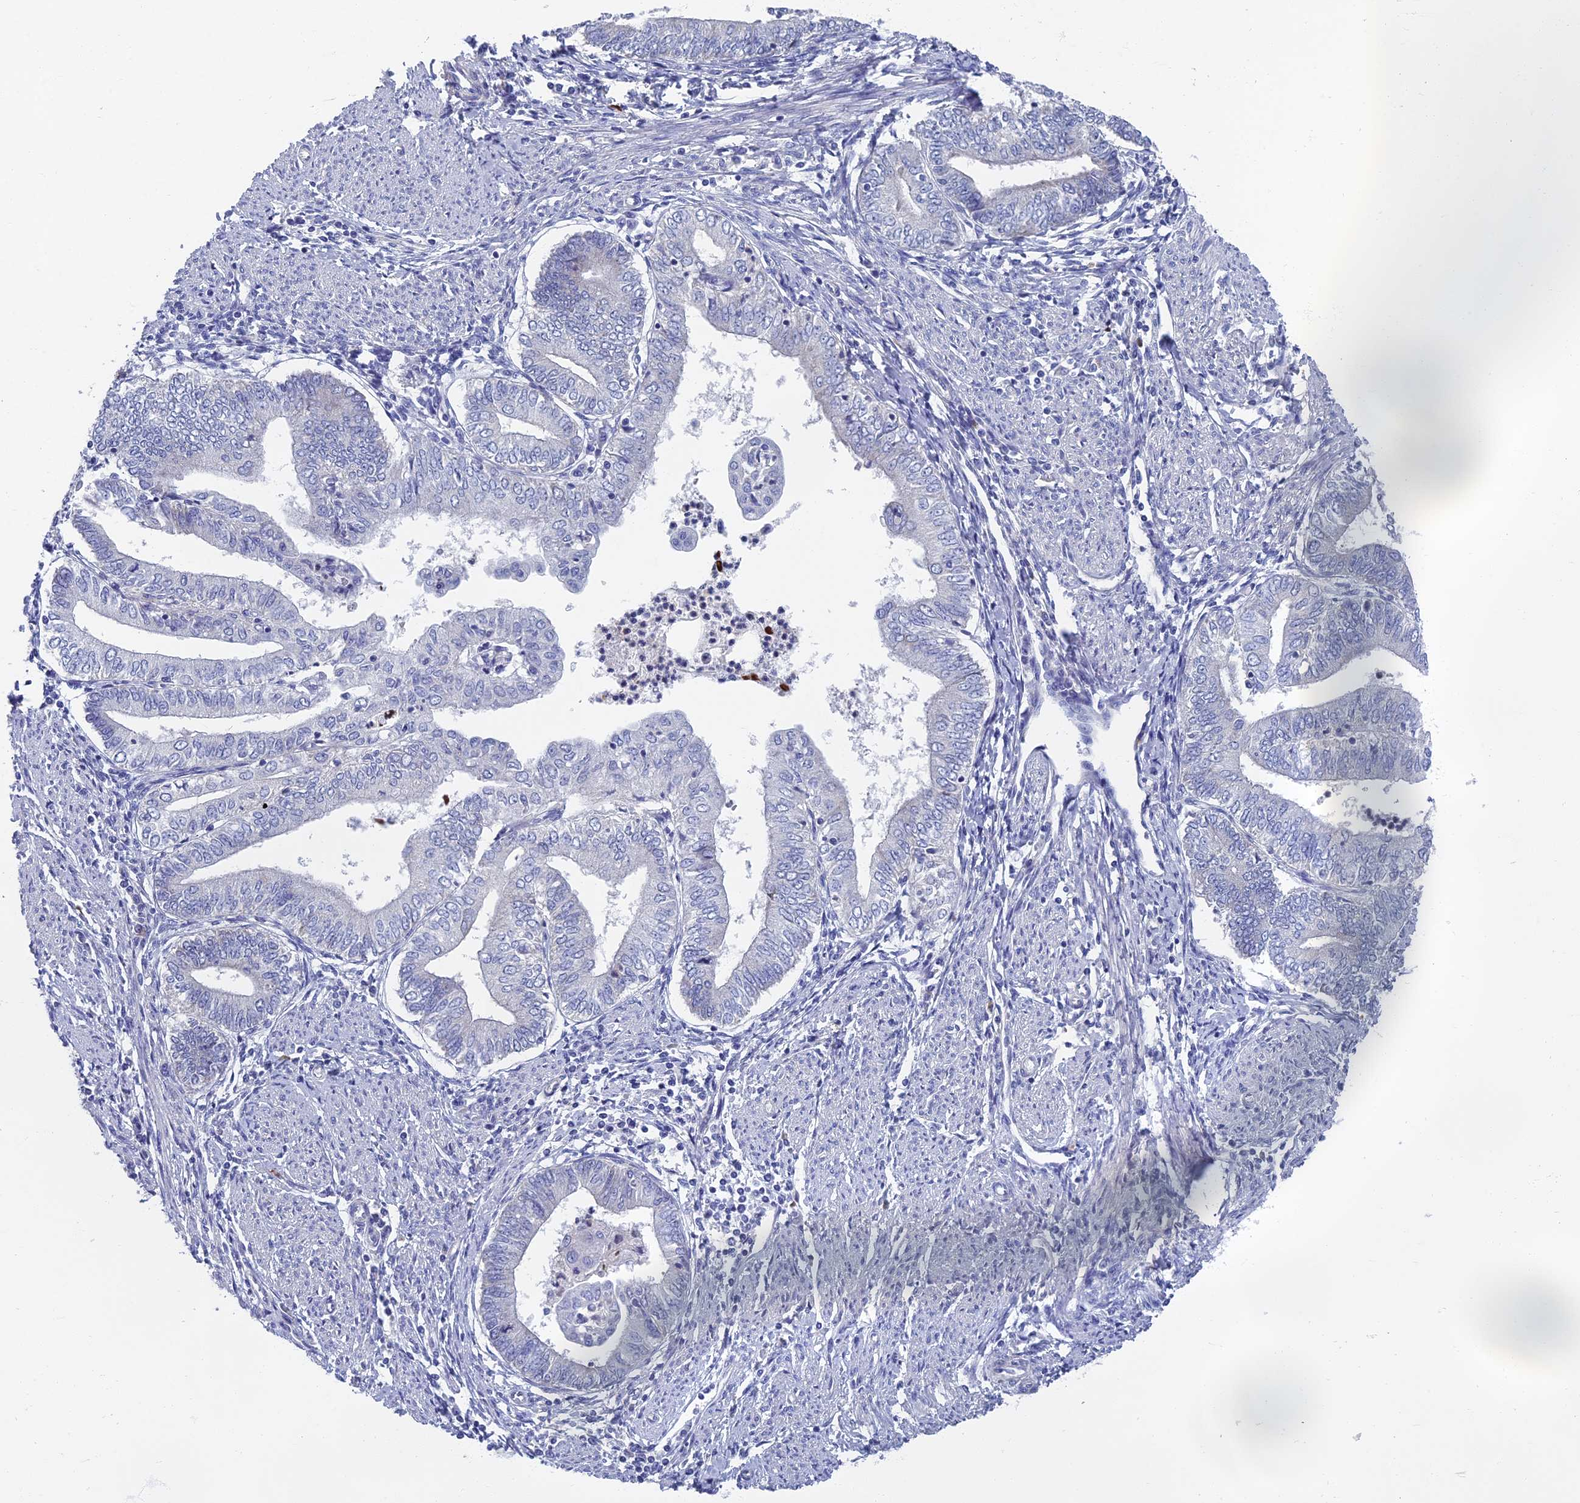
{"staining": {"intensity": "negative", "quantity": "none", "location": "none"}, "tissue": "endometrial cancer", "cell_type": "Tumor cells", "image_type": "cancer", "snomed": [{"axis": "morphology", "description": "Adenocarcinoma, NOS"}, {"axis": "topography", "description": "Endometrium"}], "caption": "Adenocarcinoma (endometrial) was stained to show a protein in brown. There is no significant staining in tumor cells.", "gene": "SPIN4", "patient": {"sex": "female", "age": 66}}